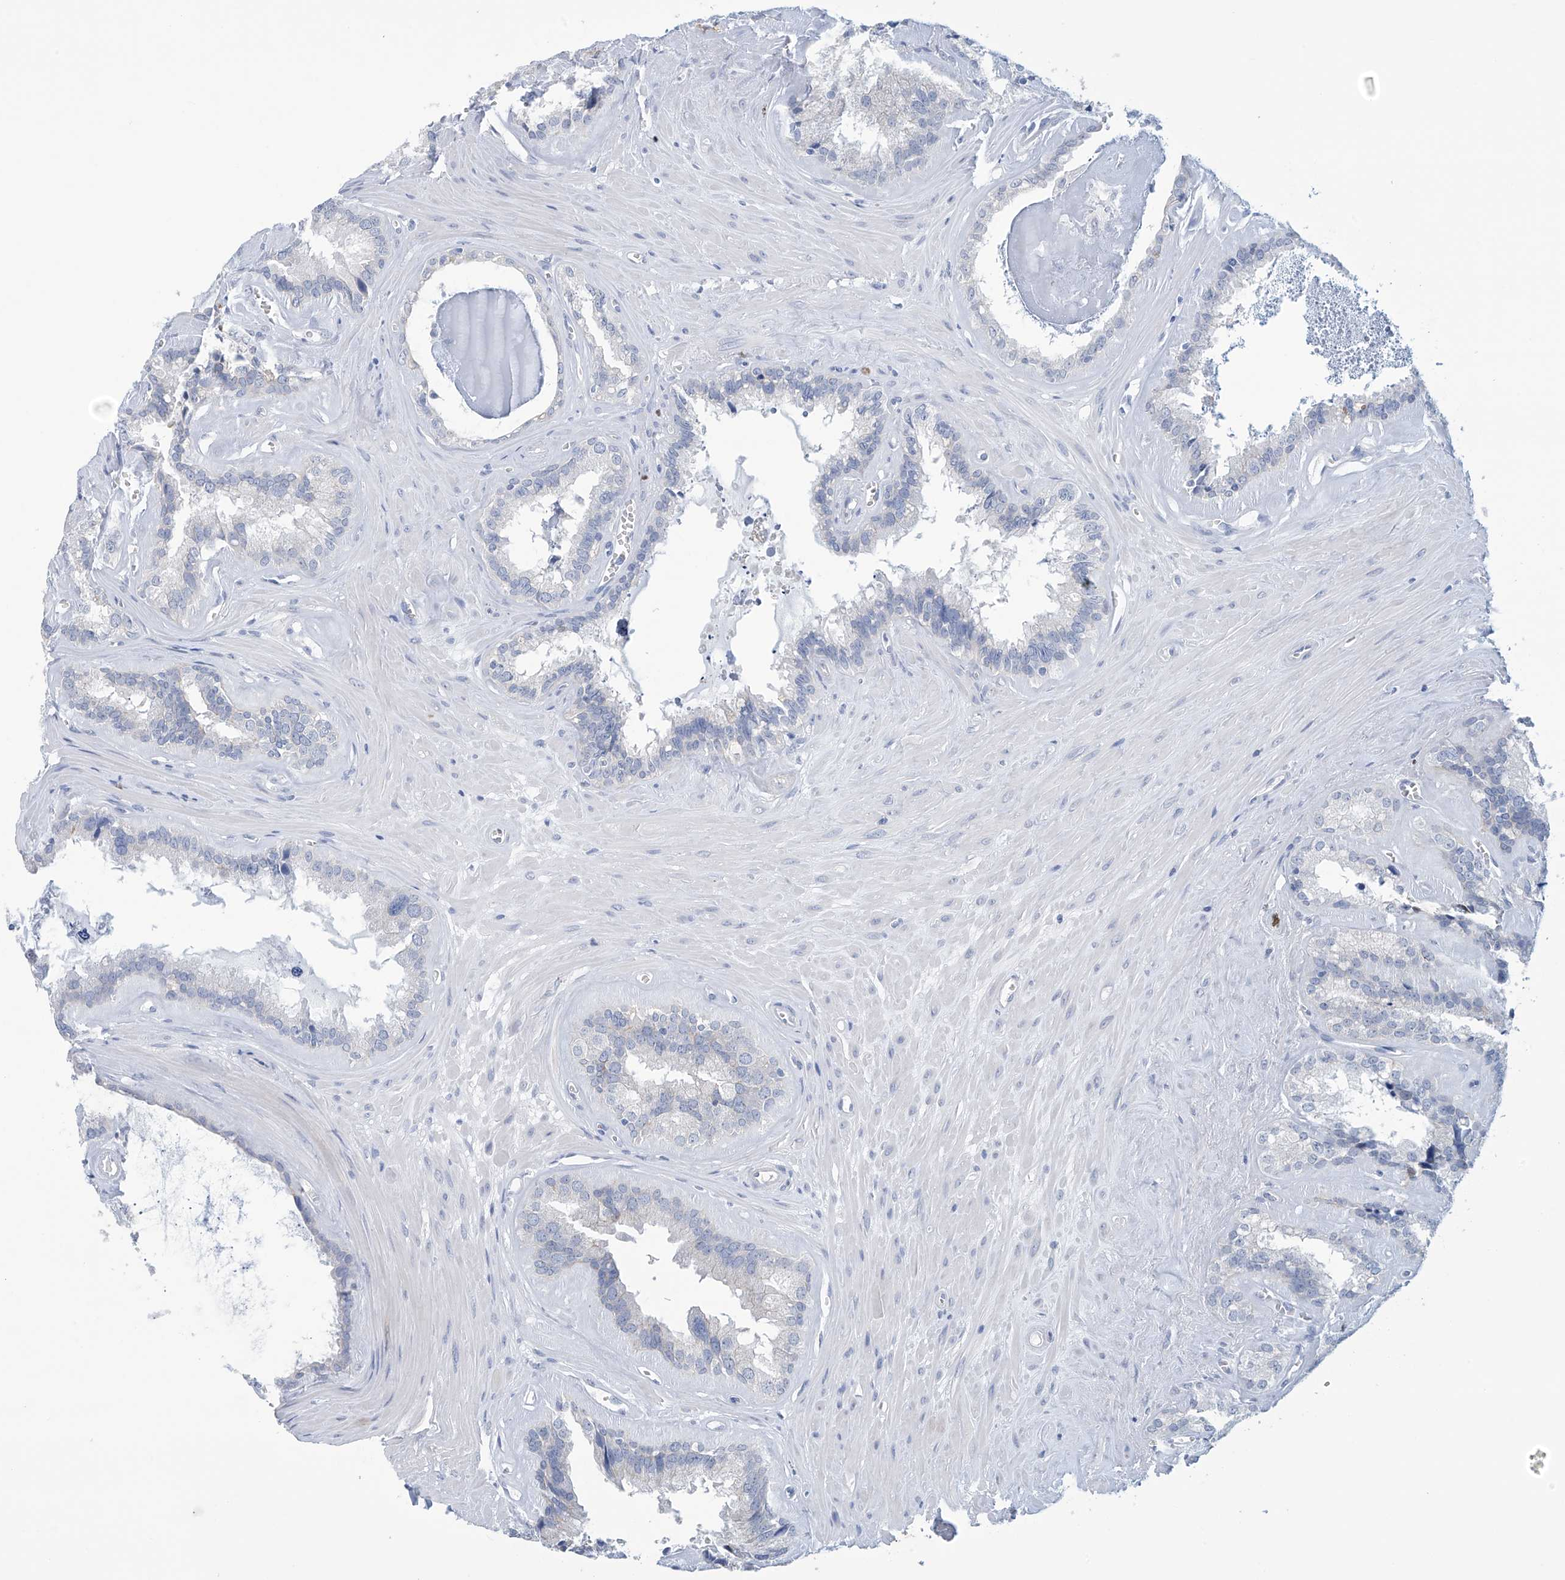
{"staining": {"intensity": "negative", "quantity": "none", "location": "none"}, "tissue": "seminal vesicle", "cell_type": "Glandular cells", "image_type": "normal", "snomed": [{"axis": "morphology", "description": "Normal tissue, NOS"}, {"axis": "topography", "description": "Prostate"}, {"axis": "topography", "description": "Seminal veicle"}], "caption": "Immunohistochemistry (IHC) photomicrograph of benign seminal vesicle: human seminal vesicle stained with DAB (3,3'-diaminobenzidine) reveals no significant protein staining in glandular cells. (DAB immunohistochemistry (IHC), high magnification).", "gene": "DSP", "patient": {"sex": "male", "age": 59}}